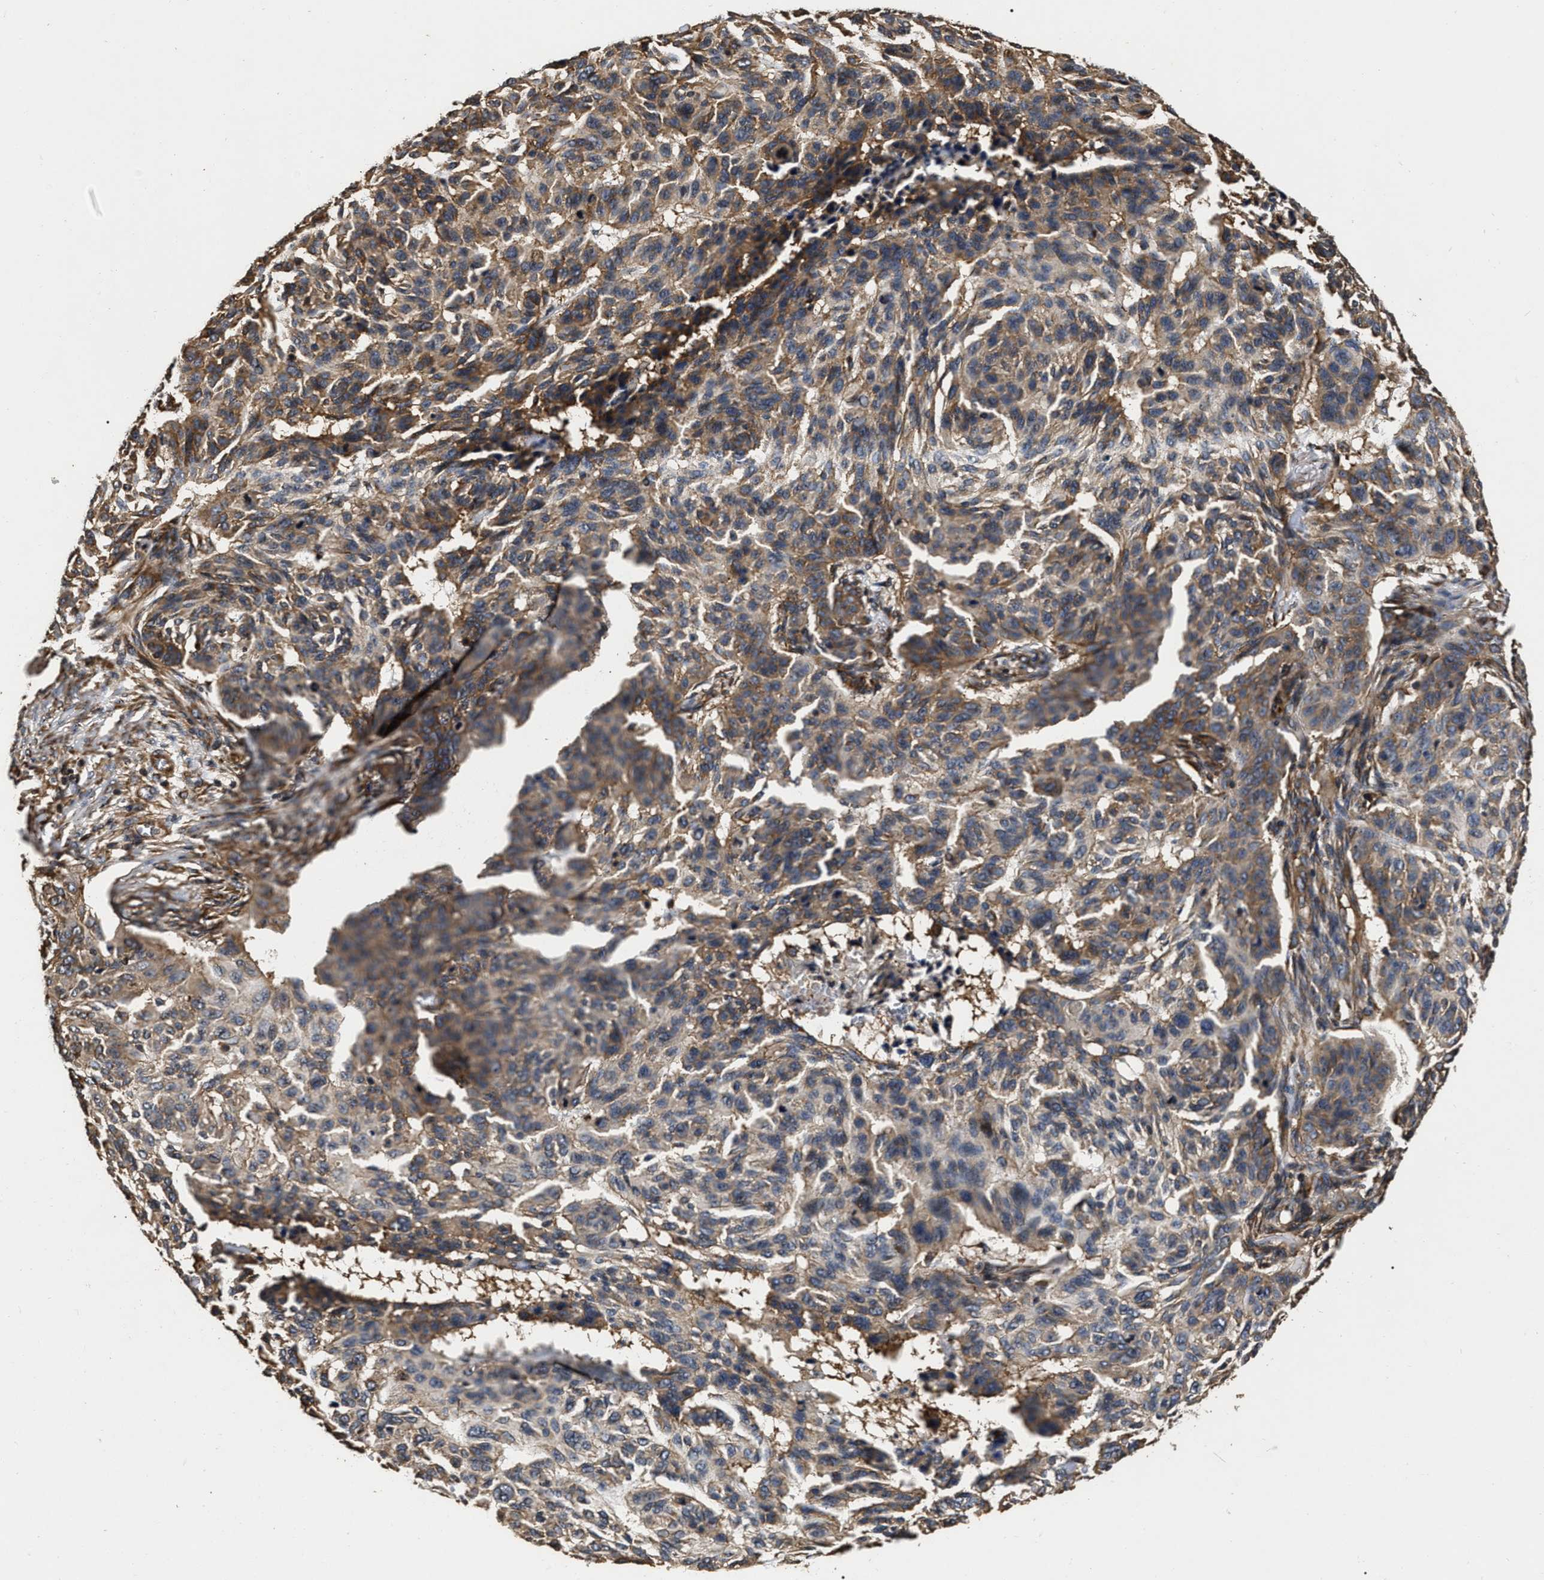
{"staining": {"intensity": "moderate", "quantity": "25%-75%", "location": "cytoplasmic/membranous"}, "tissue": "skin cancer", "cell_type": "Tumor cells", "image_type": "cancer", "snomed": [{"axis": "morphology", "description": "Basal cell carcinoma"}, {"axis": "topography", "description": "Skin"}], "caption": "There is medium levels of moderate cytoplasmic/membranous staining in tumor cells of skin cancer, as demonstrated by immunohistochemical staining (brown color).", "gene": "ABCG8", "patient": {"sex": "male", "age": 85}}